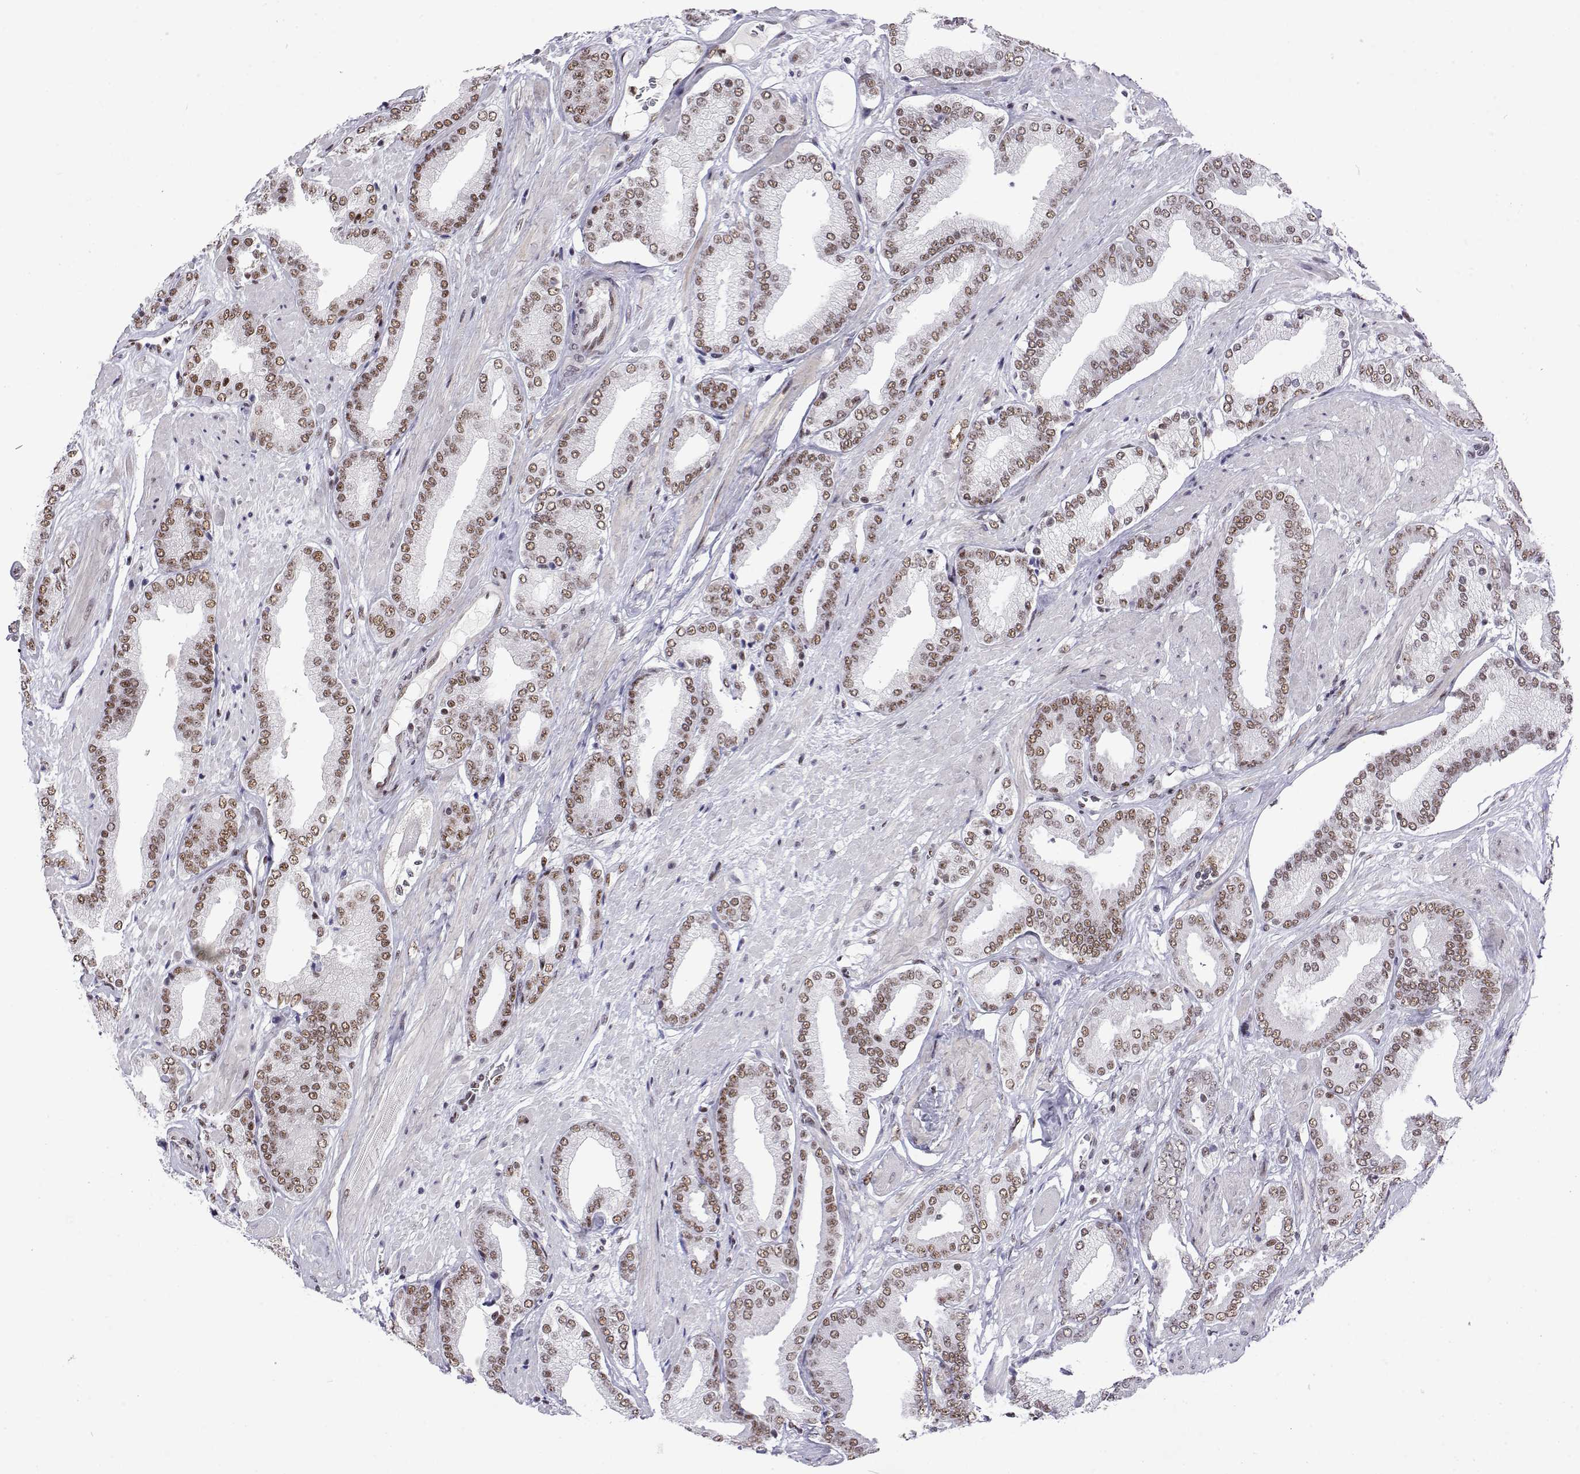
{"staining": {"intensity": "moderate", "quantity": ">75%", "location": "nuclear"}, "tissue": "prostate cancer", "cell_type": "Tumor cells", "image_type": "cancer", "snomed": [{"axis": "morphology", "description": "Adenocarcinoma, High grade"}, {"axis": "topography", "description": "Prostate"}], "caption": "The micrograph demonstrates a brown stain indicating the presence of a protein in the nuclear of tumor cells in prostate cancer.", "gene": "POLDIP3", "patient": {"sex": "male", "age": 56}}